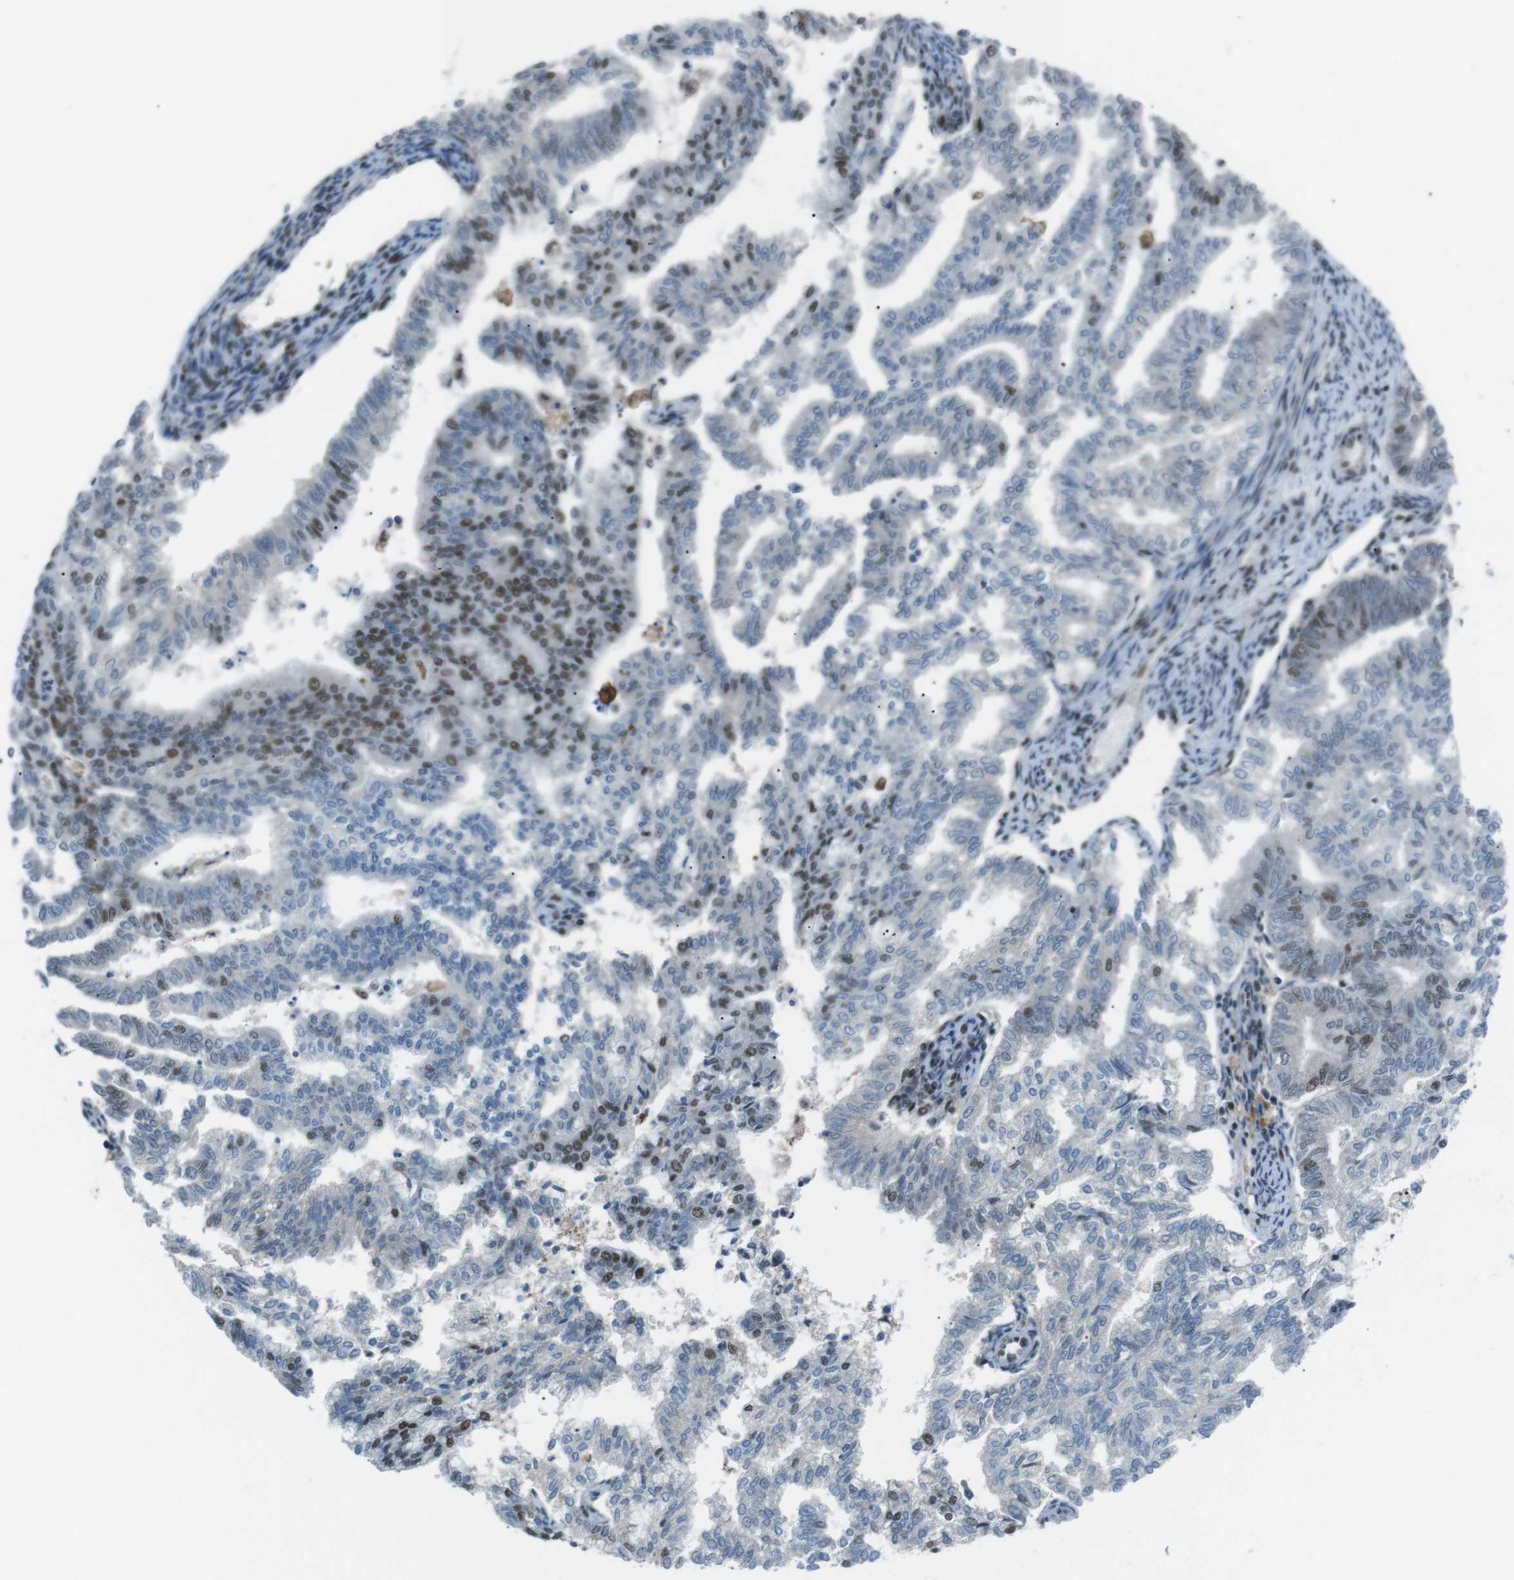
{"staining": {"intensity": "strong", "quantity": "<25%", "location": "nuclear"}, "tissue": "endometrial cancer", "cell_type": "Tumor cells", "image_type": "cancer", "snomed": [{"axis": "morphology", "description": "Adenocarcinoma, NOS"}, {"axis": "topography", "description": "Endometrium"}], "caption": "A medium amount of strong nuclear staining is seen in about <25% of tumor cells in endometrial cancer (adenocarcinoma) tissue.", "gene": "TAF1", "patient": {"sex": "female", "age": 79}}